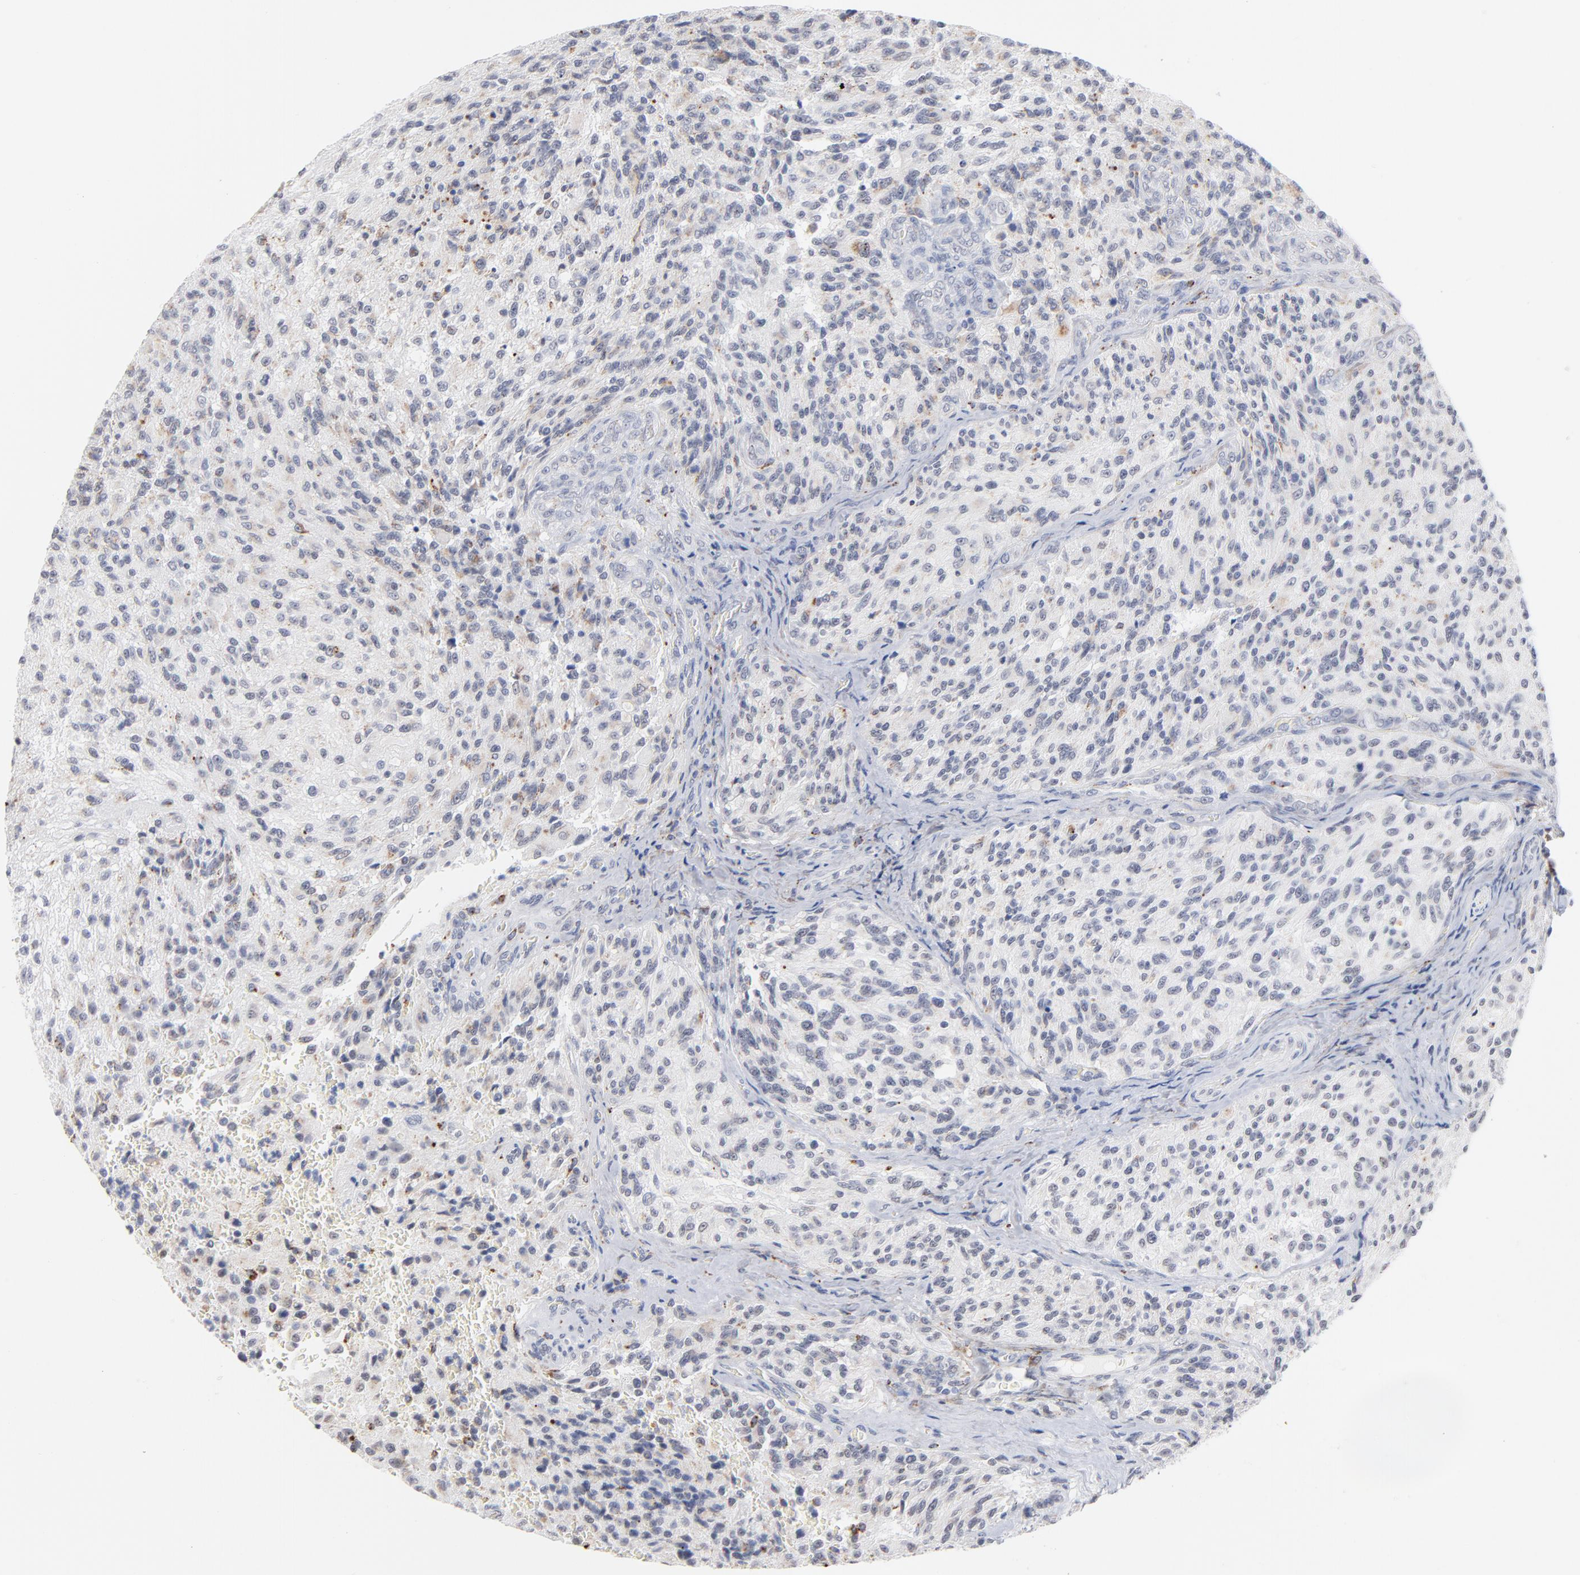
{"staining": {"intensity": "moderate", "quantity": "<25%", "location": "cytoplasmic/membranous"}, "tissue": "glioma", "cell_type": "Tumor cells", "image_type": "cancer", "snomed": [{"axis": "morphology", "description": "Normal tissue, NOS"}, {"axis": "morphology", "description": "Glioma, malignant, High grade"}, {"axis": "topography", "description": "Cerebral cortex"}], "caption": "This histopathology image demonstrates immunohistochemistry staining of human malignant high-grade glioma, with low moderate cytoplasmic/membranous expression in about <25% of tumor cells.", "gene": "LTBP2", "patient": {"sex": "male", "age": 56}}